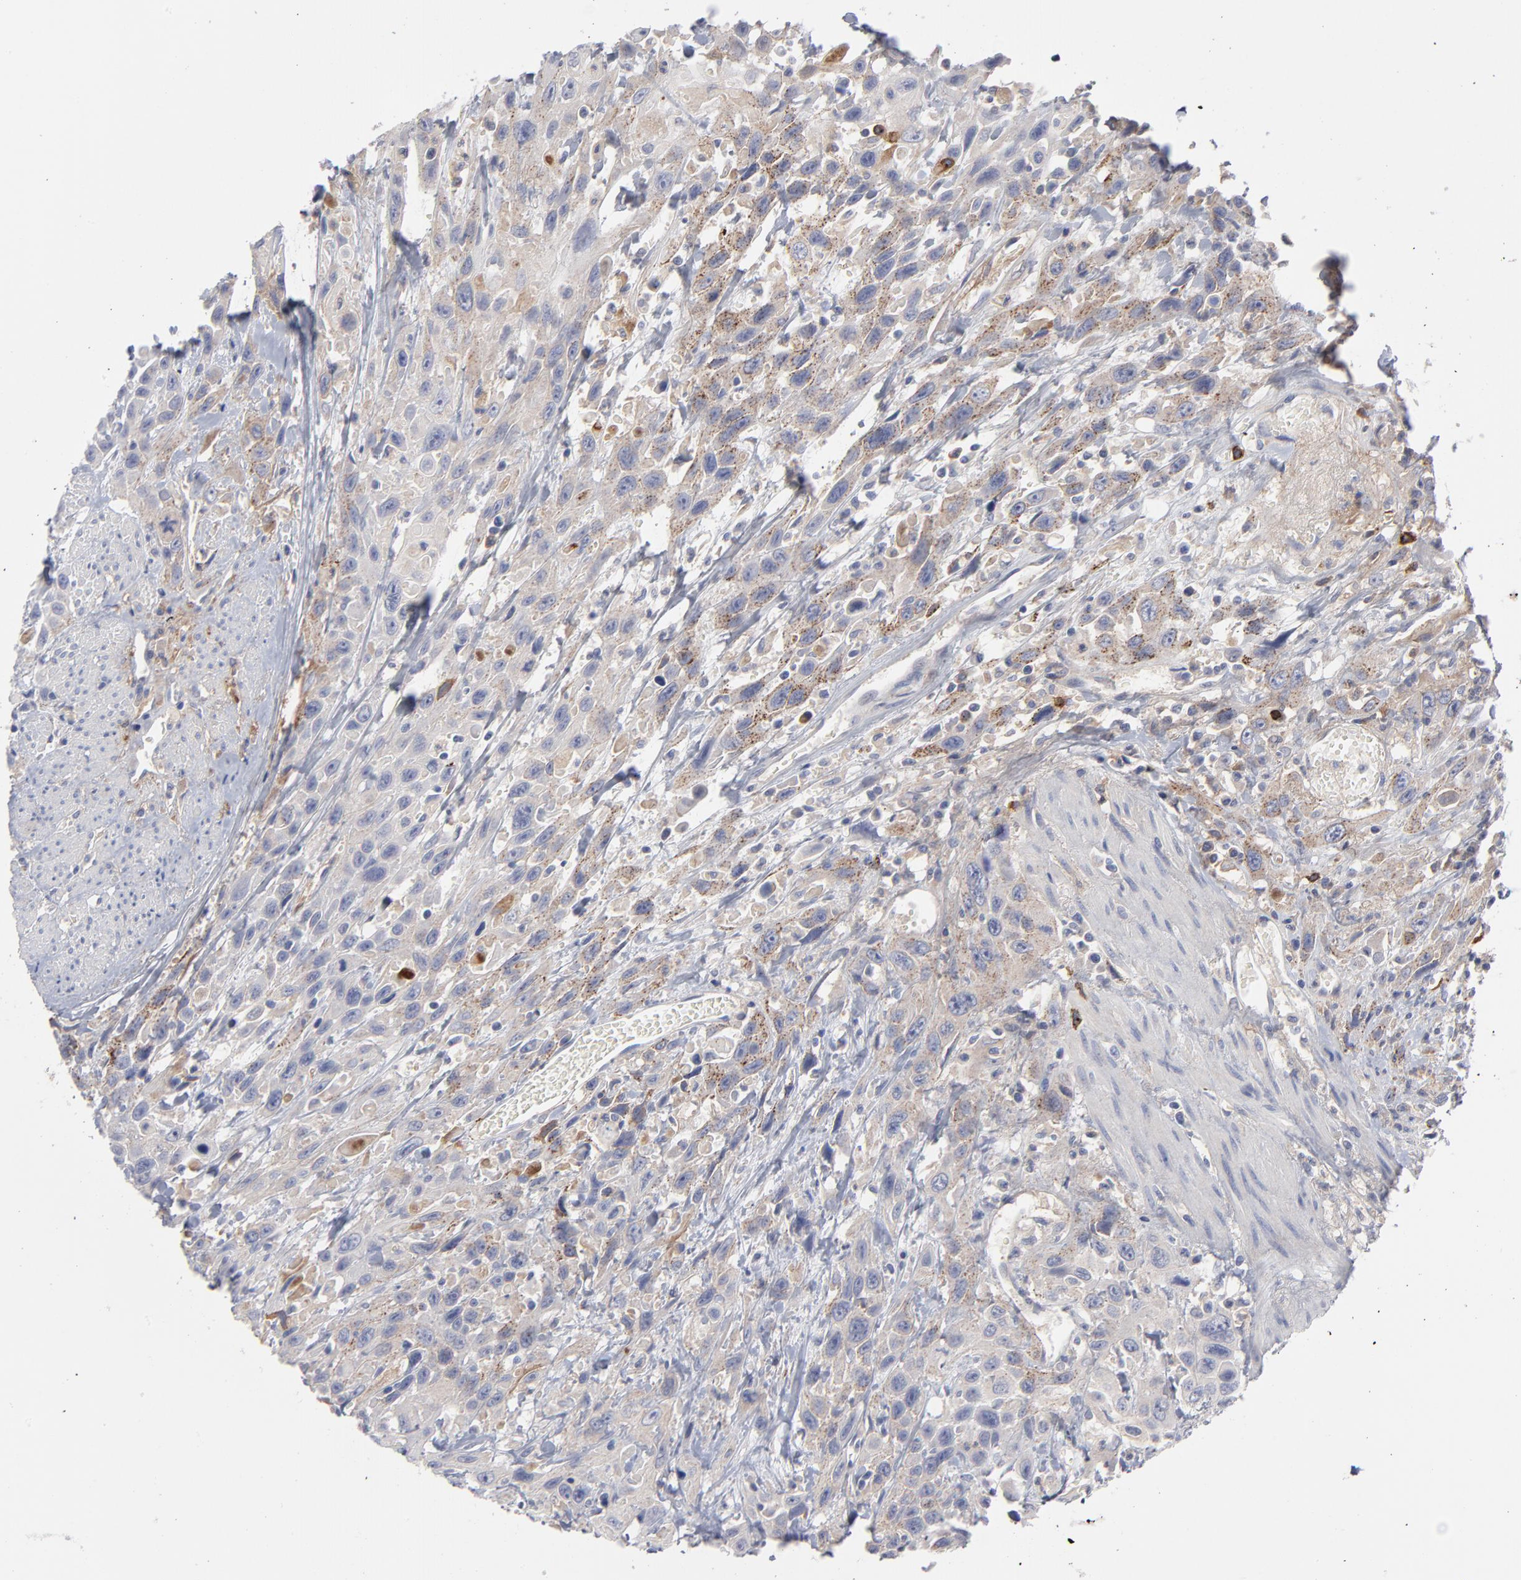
{"staining": {"intensity": "moderate", "quantity": "<25%", "location": "cytoplasmic/membranous"}, "tissue": "urothelial cancer", "cell_type": "Tumor cells", "image_type": "cancer", "snomed": [{"axis": "morphology", "description": "Urothelial carcinoma, High grade"}, {"axis": "topography", "description": "Urinary bladder"}], "caption": "Protein expression analysis of human urothelial carcinoma (high-grade) reveals moderate cytoplasmic/membranous staining in about <25% of tumor cells.", "gene": "CCR3", "patient": {"sex": "female", "age": 84}}